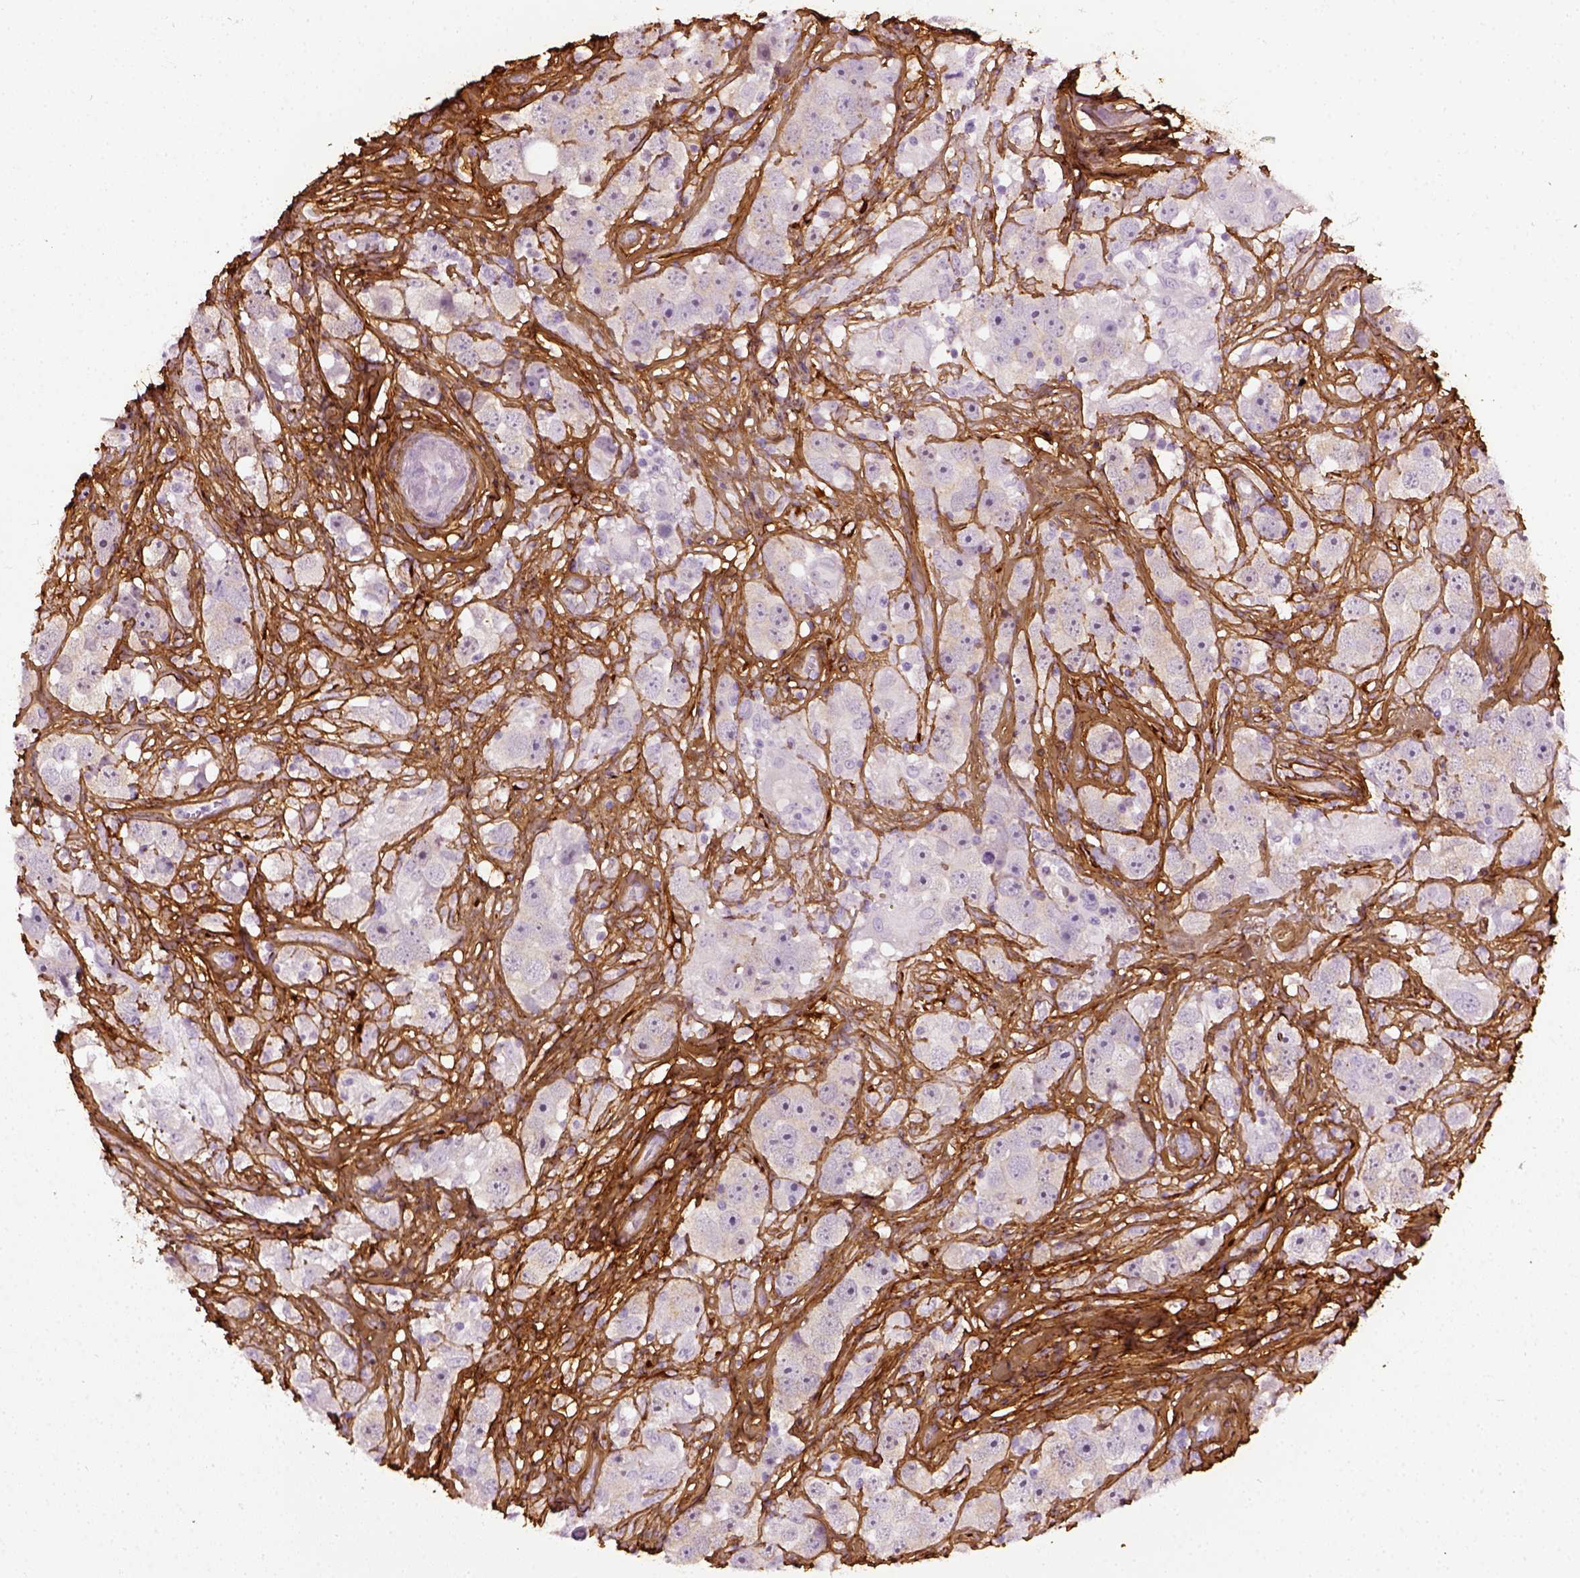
{"staining": {"intensity": "negative", "quantity": "none", "location": "none"}, "tissue": "testis cancer", "cell_type": "Tumor cells", "image_type": "cancer", "snomed": [{"axis": "morphology", "description": "Seminoma, NOS"}, {"axis": "topography", "description": "Testis"}], "caption": "Testis cancer was stained to show a protein in brown. There is no significant staining in tumor cells.", "gene": "COL6A2", "patient": {"sex": "male", "age": 49}}